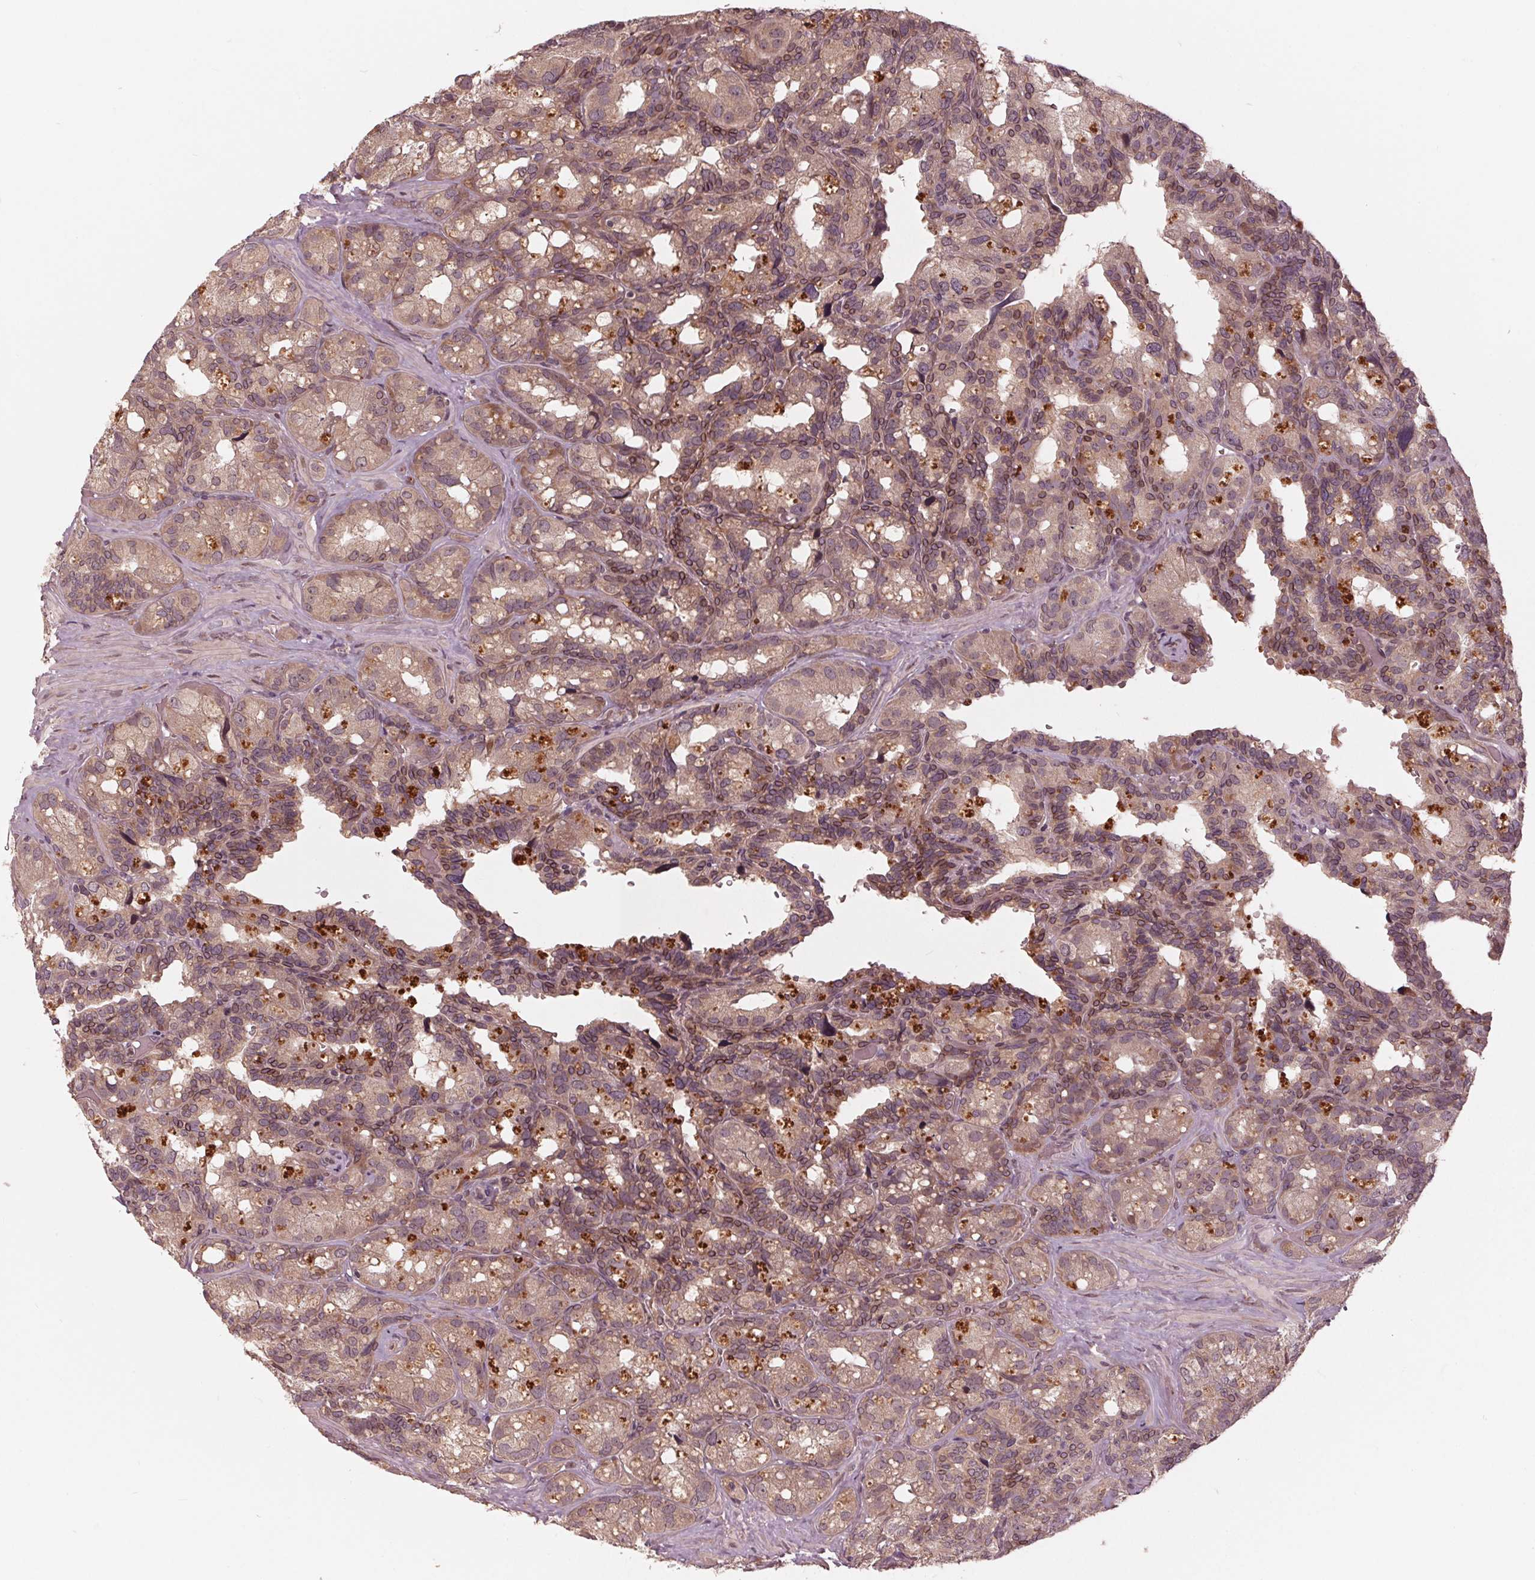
{"staining": {"intensity": "weak", "quantity": ">75%", "location": "cytoplasmic/membranous,nuclear"}, "tissue": "seminal vesicle", "cell_type": "Glandular cells", "image_type": "normal", "snomed": [{"axis": "morphology", "description": "Normal tissue, NOS"}, {"axis": "topography", "description": "Seminal veicle"}], "caption": "Human seminal vesicle stained for a protein (brown) demonstrates weak cytoplasmic/membranous,nuclear positive positivity in about >75% of glandular cells.", "gene": "ZNF471", "patient": {"sex": "male", "age": 60}}